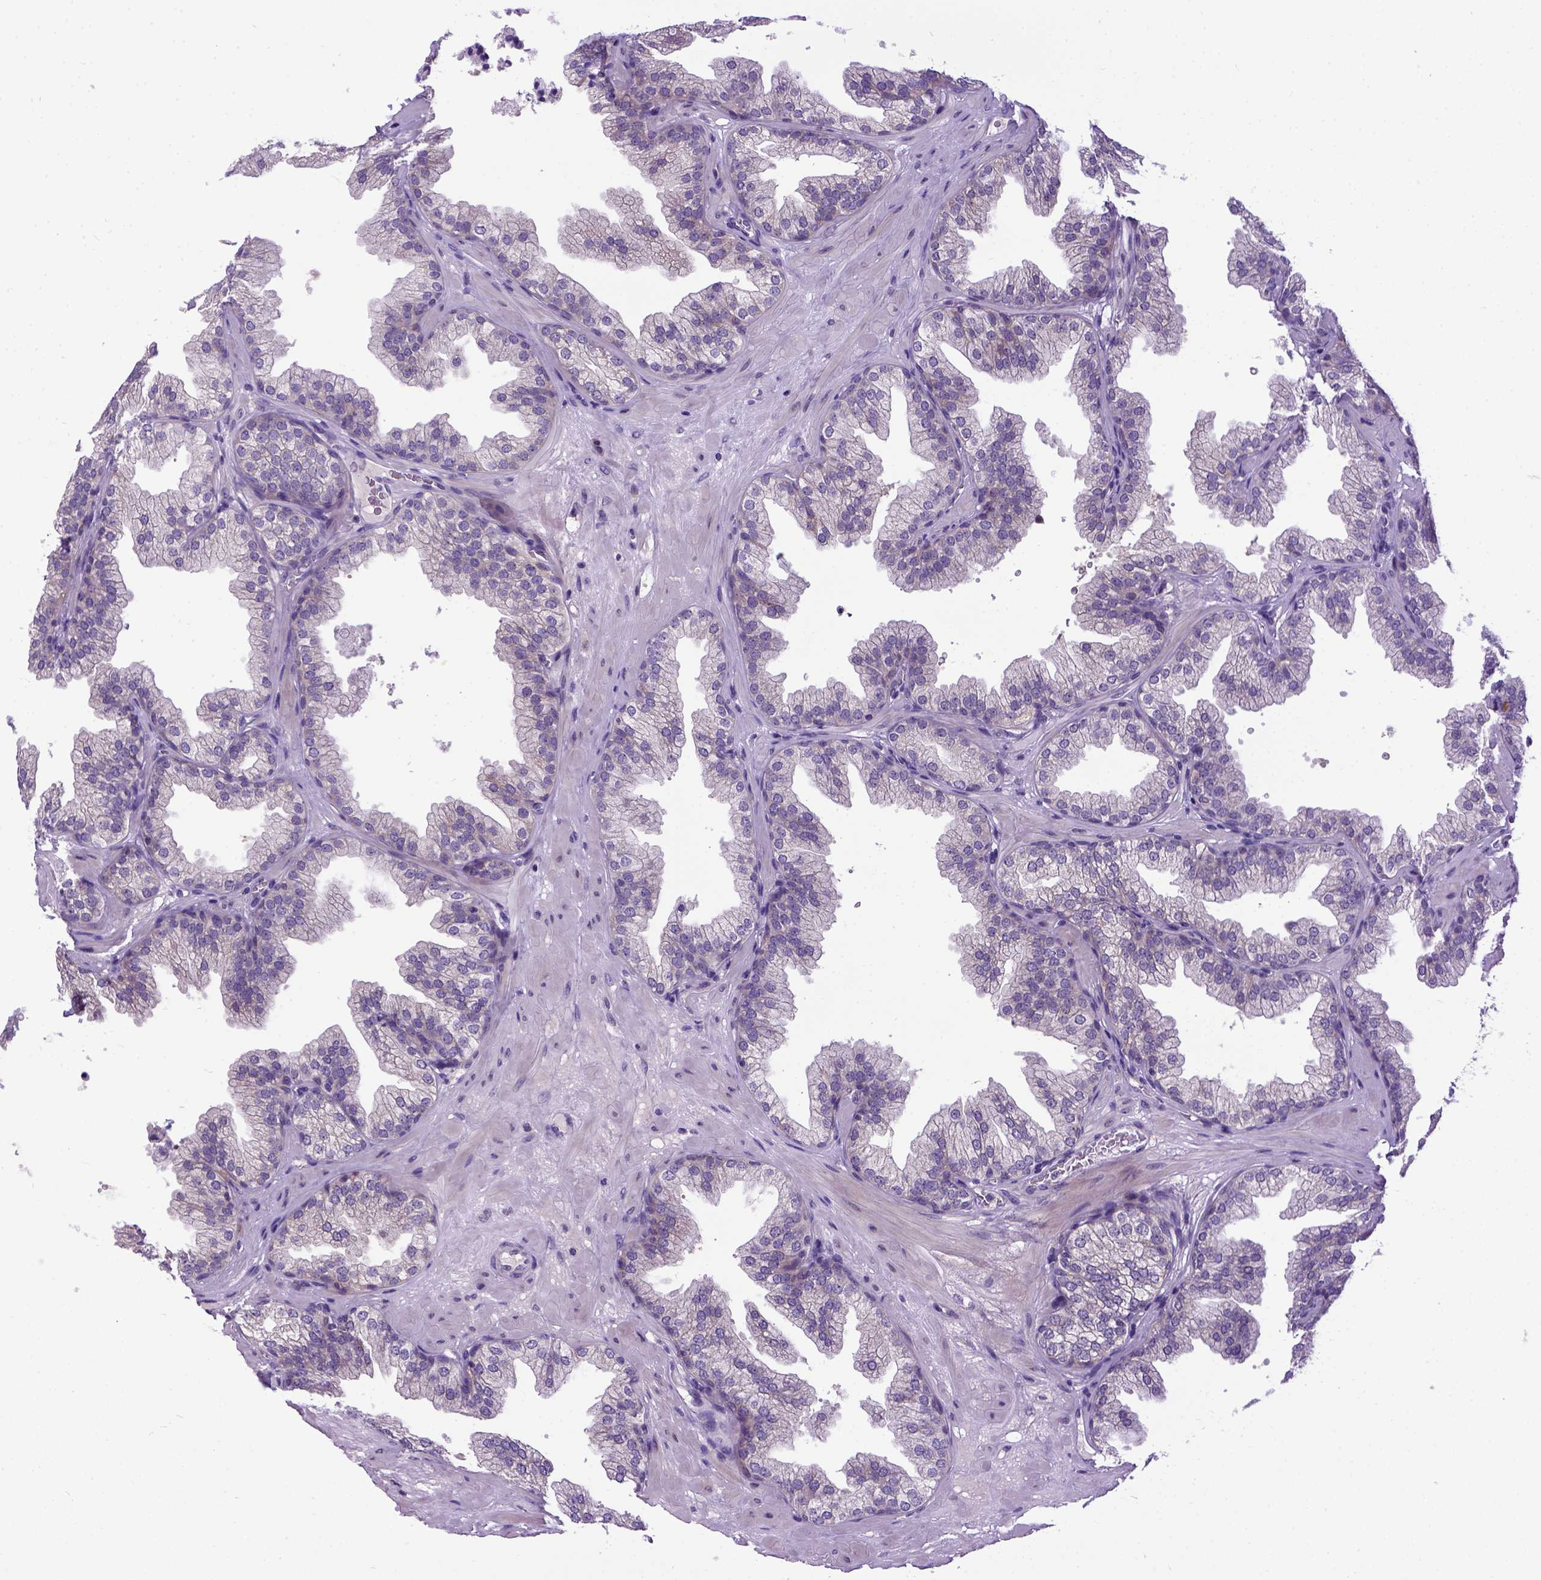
{"staining": {"intensity": "negative", "quantity": "none", "location": "none"}, "tissue": "prostate", "cell_type": "Glandular cells", "image_type": "normal", "snomed": [{"axis": "morphology", "description": "Normal tissue, NOS"}, {"axis": "topography", "description": "Prostate"}], "caption": "The histopathology image shows no significant expression in glandular cells of prostate.", "gene": "NEK5", "patient": {"sex": "male", "age": 37}}